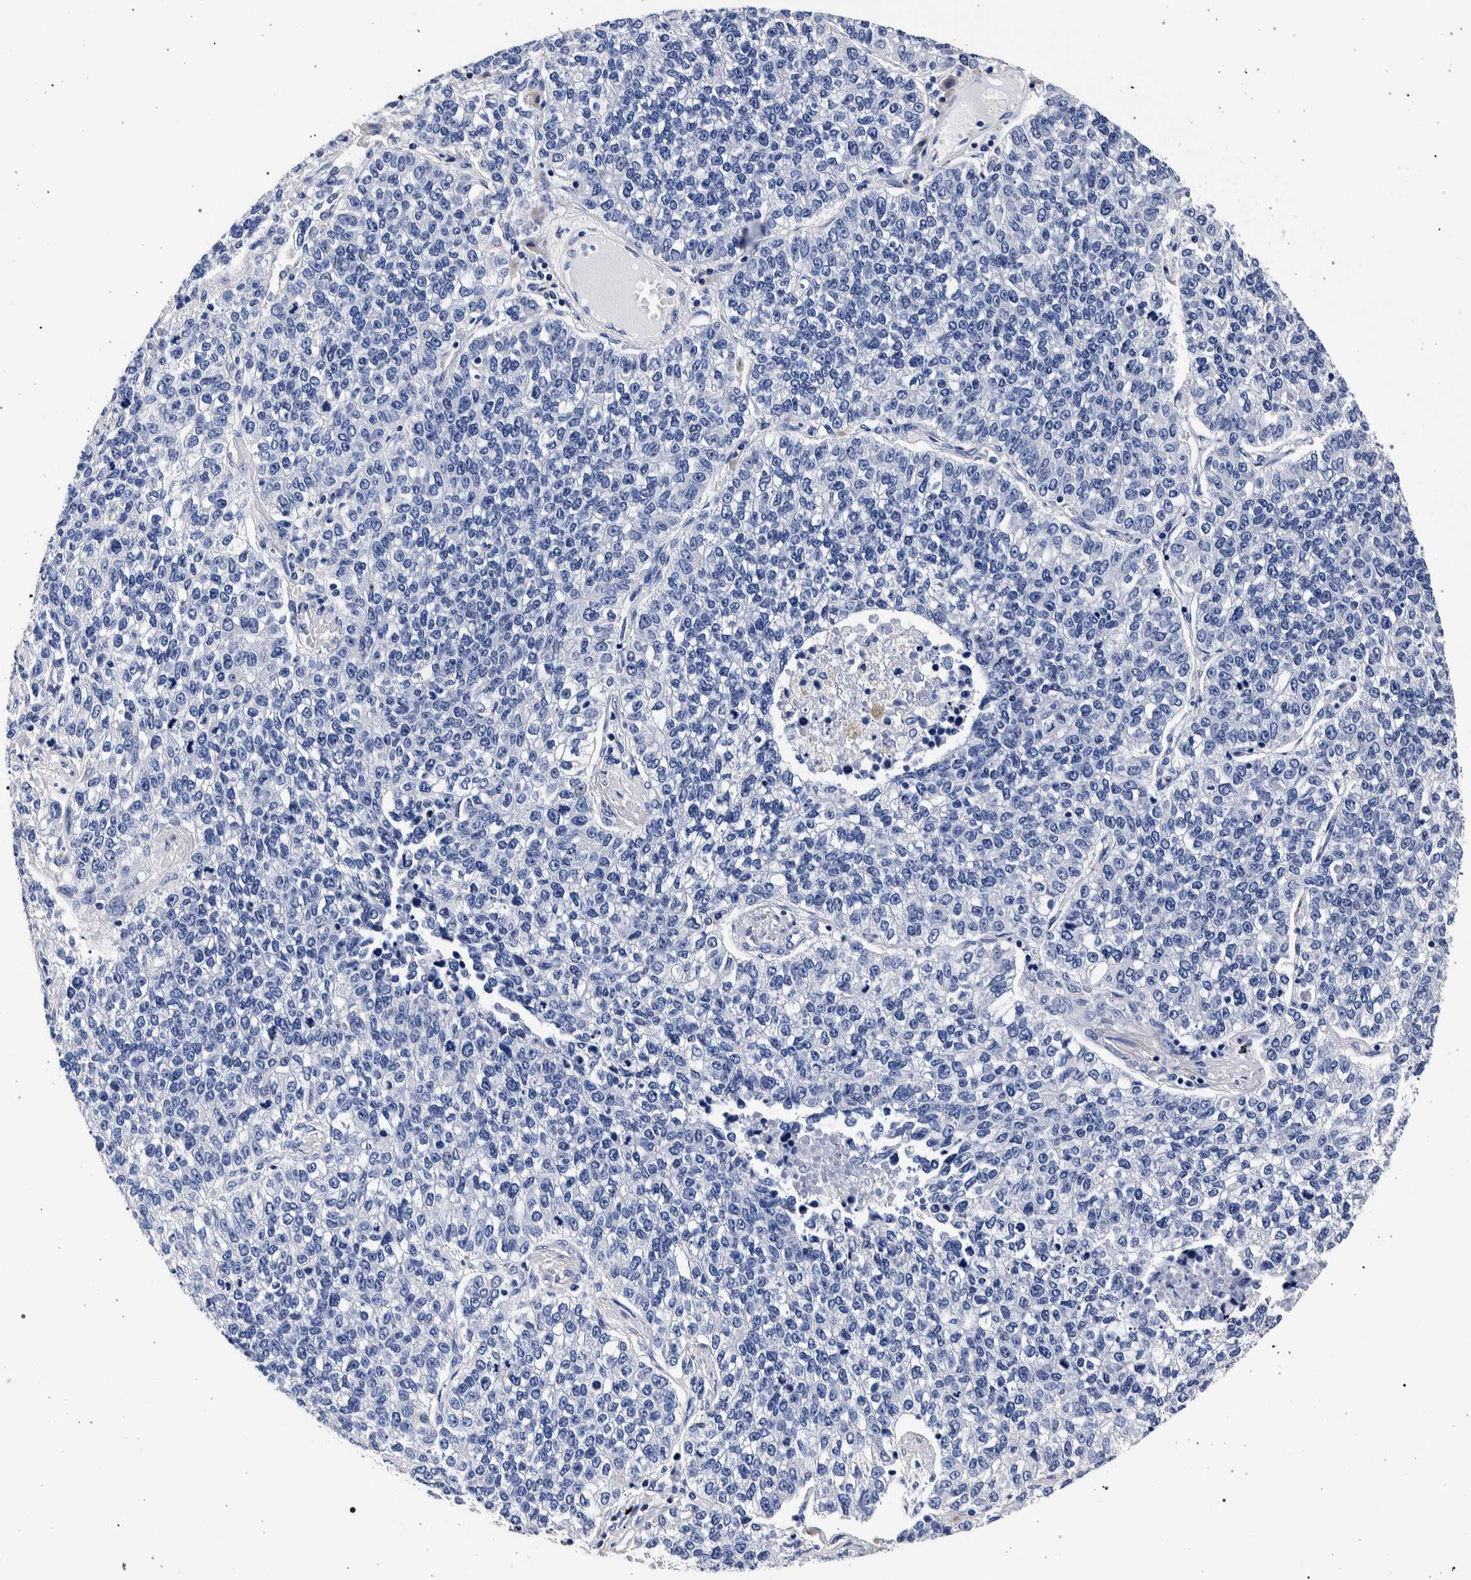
{"staining": {"intensity": "negative", "quantity": "none", "location": "none"}, "tissue": "lung cancer", "cell_type": "Tumor cells", "image_type": "cancer", "snomed": [{"axis": "morphology", "description": "Adenocarcinoma, NOS"}, {"axis": "topography", "description": "Lung"}], "caption": "Immunohistochemistry histopathology image of neoplastic tissue: lung adenocarcinoma stained with DAB (3,3'-diaminobenzidine) shows no significant protein staining in tumor cells. The staining was performed using DAB (3,3'-diaminobenzidine) to visualize the protein expression in brown, while the nuclei were stained in blue with hematoxylin (Magnification: 20x).", "gene": "NIBAN2", "patient": {"sex": "male", "age": 49}}